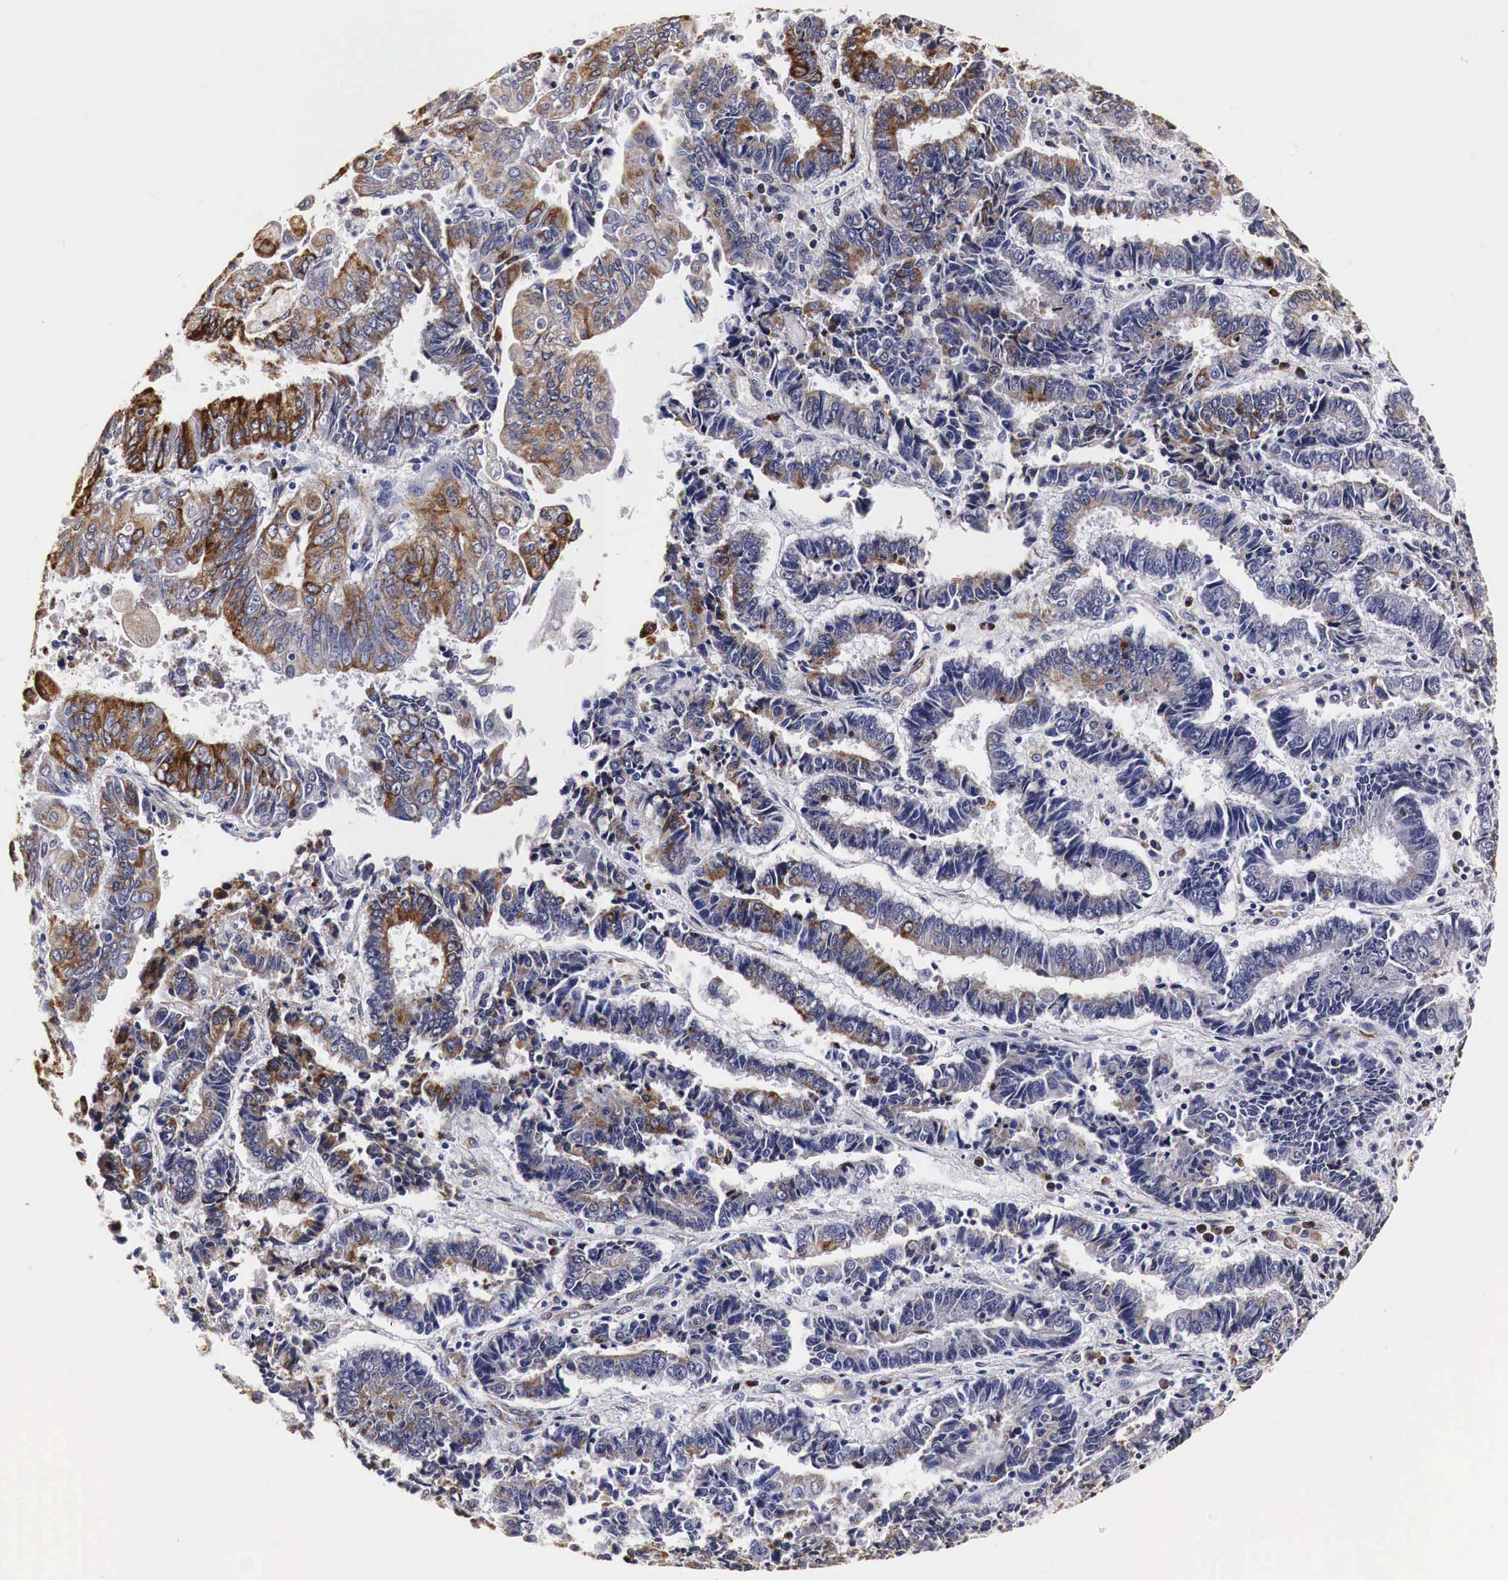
{"staining": {"intensity": "moderate", "quantity": "25%-75%", "location": "cytoplasmic/membranous"}, "tissue": "endometrial cancer", "cell_type": "Tumor cells", "image_type": "cancer", "snomed": [{"axis": "morphology", "description": "Adenocarcinoma, NOS"}, {"axis": "topography", "description": "Endometrium"}], "caption": "Immunohistochemical staining of human endometrial cancer (adenocarcinoma) reveals medium levels of moderate cytoplasmic/membranous staining in approximately 25%-75% of tumor cells.", "gene": "CKAP4", "patient": {"sex": "female", "age": 75}}